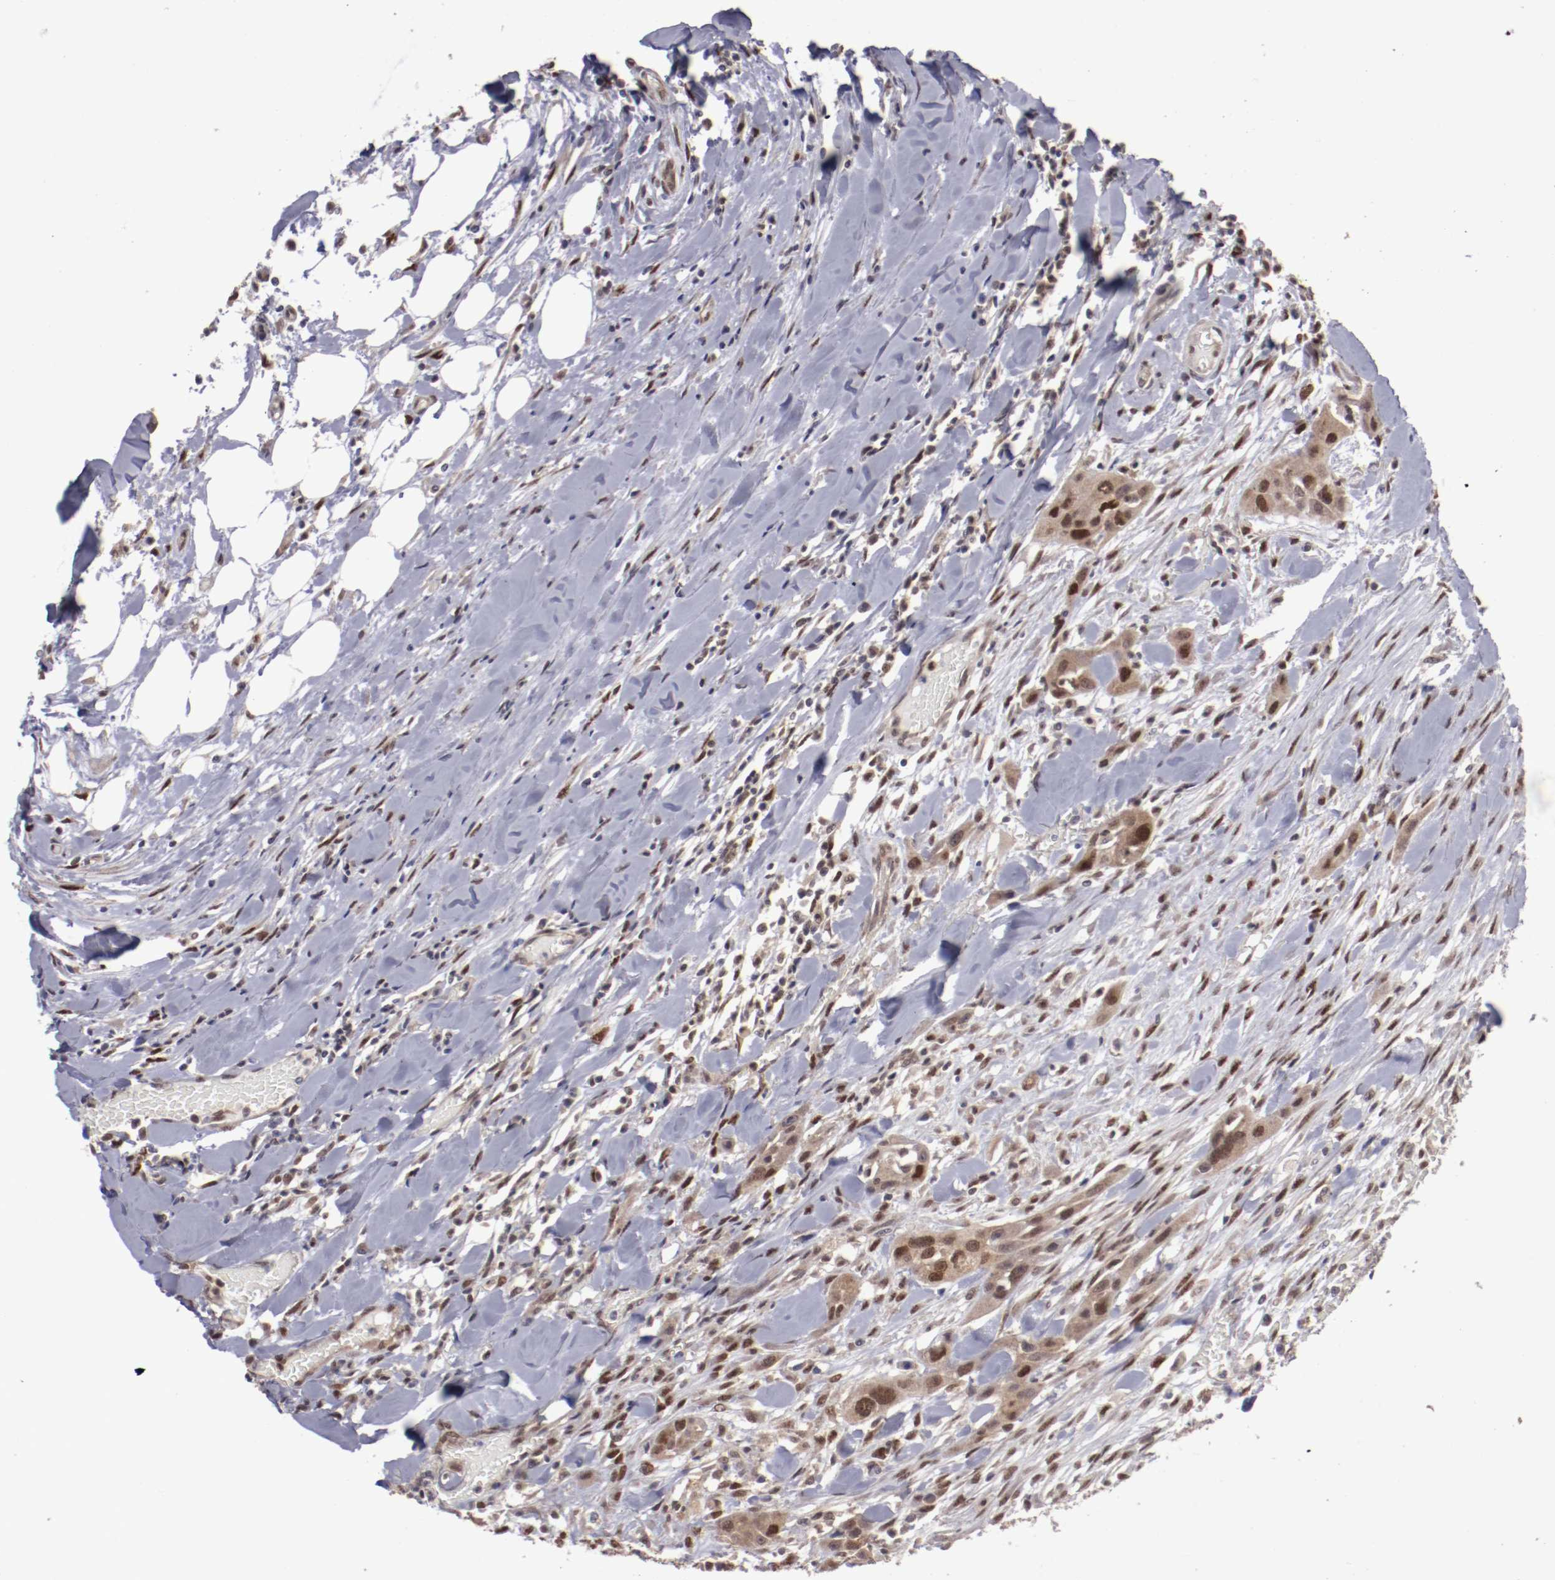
{"staining": {"intensity": "moderate", "quantity": ">75%", "location": "cytoplasmic/membranous,nuclear"}, "tissue": "head and neck cancer", "cell_type": "Tumor cells", "image_type": "cancer", "snomed": [{"axis": "morphology", "description": "Neoplasm, malignant, NOS"}, {"axis": "topography", "description": "Salivary gland"}, {"axis": "topography", "description": "Head-Neck"}], "caption": "A brown stain labels moderate cytoplasmic/membranous and nuclear staining of a protein in human head and neck cancer tumor cells. (Stains: DAB in brown, nuclei in blue, Microscopy: brightfield microscopy at high magnification).", "gene": "ARNT", "patient": {"sex": "male", "age": 43}}